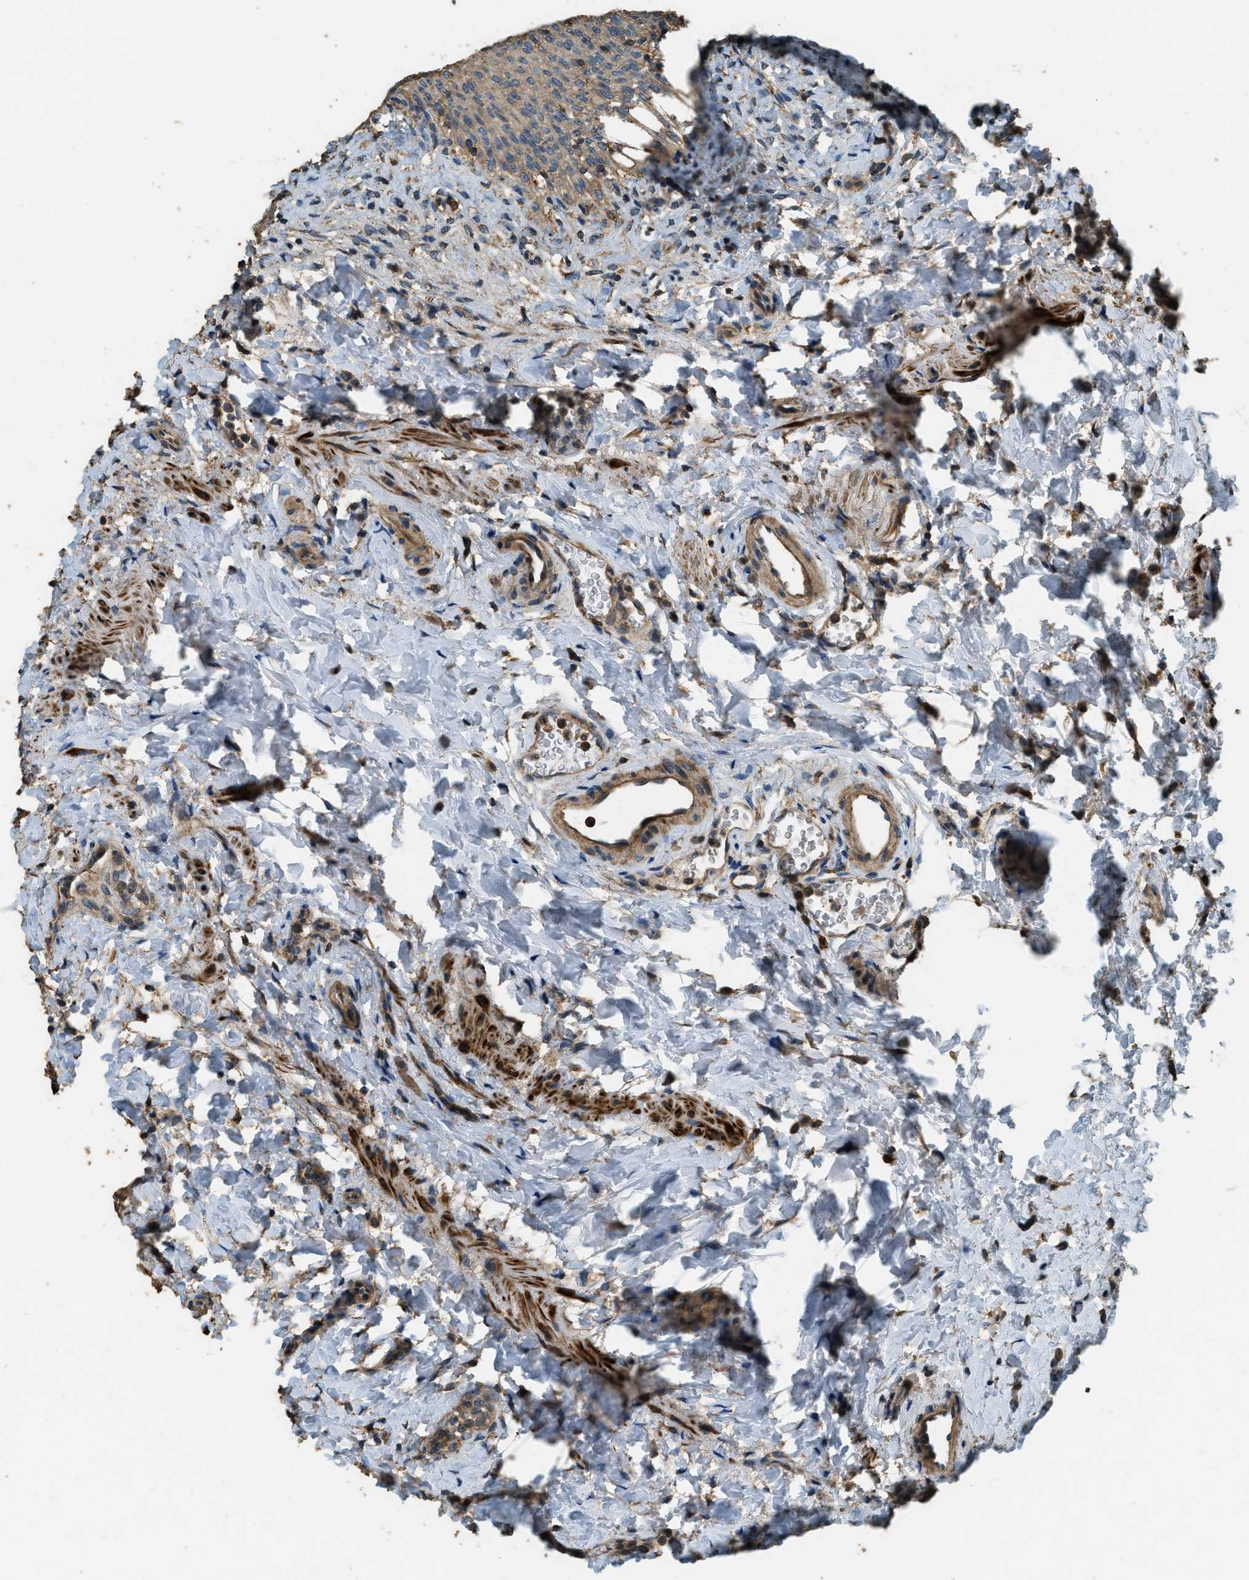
{"staining": {"intensity": "moderate", "quantity": ">75%", "location": "cytoplasmic/membranous"}, "tissue": "urinary bladder", "cell_type": "Urothelial cells", "image_type": "normal", "snomed": [{"axis": "morphology", "description": "Urothelial carcinoma, High grade"}, {"axis": "topography", "description": "Urinary bladder"}], "caption": "Immunohistochemistry of benign urinary bladder displays medium levels of moderate cytoplasmic/membranous expression in approximately >75% of urothelial cells.", "gene": "ERGIC1", "patient": {"sex": "male", "age": 46}}